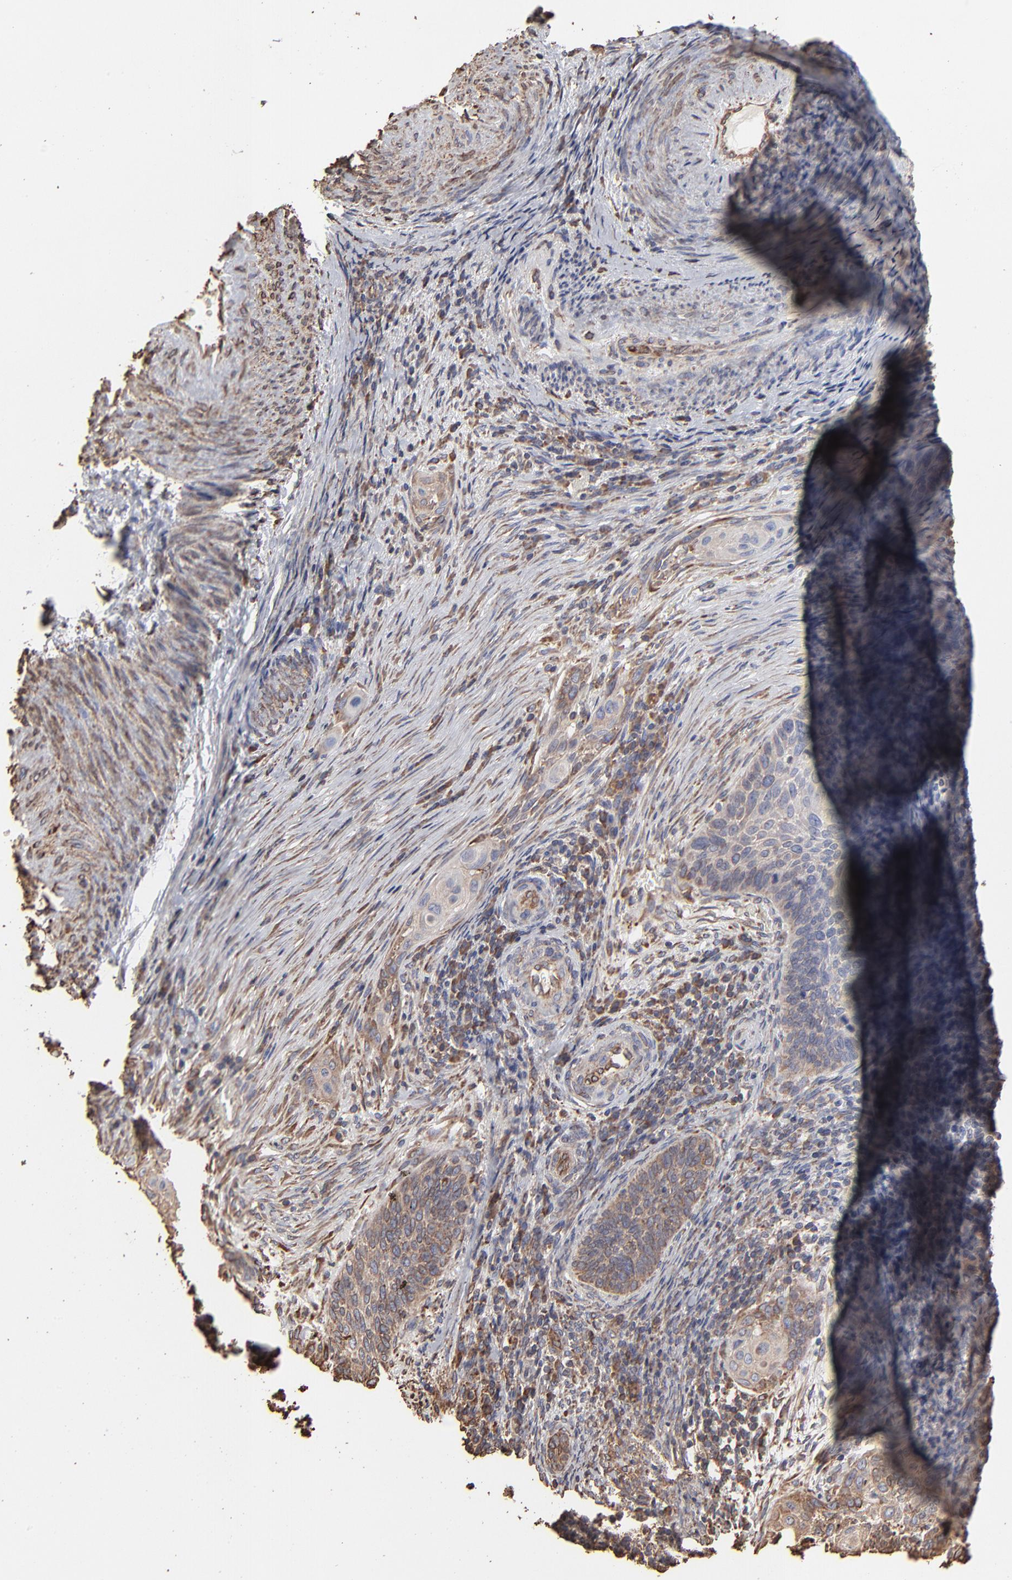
{"staining": {"intensity": "weak", "quantity": "25%-75%", "location": "cytoplasmic/membranous"}, "tissue": "cervical cancer", "cell_type": "Tumor cells", "image_type": "cancer", "snomed": [{"axis": "morphology", "description": "Squamous cell carcinoma, NOS"}, {"axis": "topography", "description": "Cervix"}], "caption": "Immunohistochemistry (IHC) (DAB (3,3'-diaminobenzidine)) staining of human cervical cancer (squamous cell carcinoma) exhibits weak cytoplasmic/membranous protein staining in about 25%-75% of tumor cells.", "gene": "PDIA3", "patient": {"sex": "female", "age": 33}}